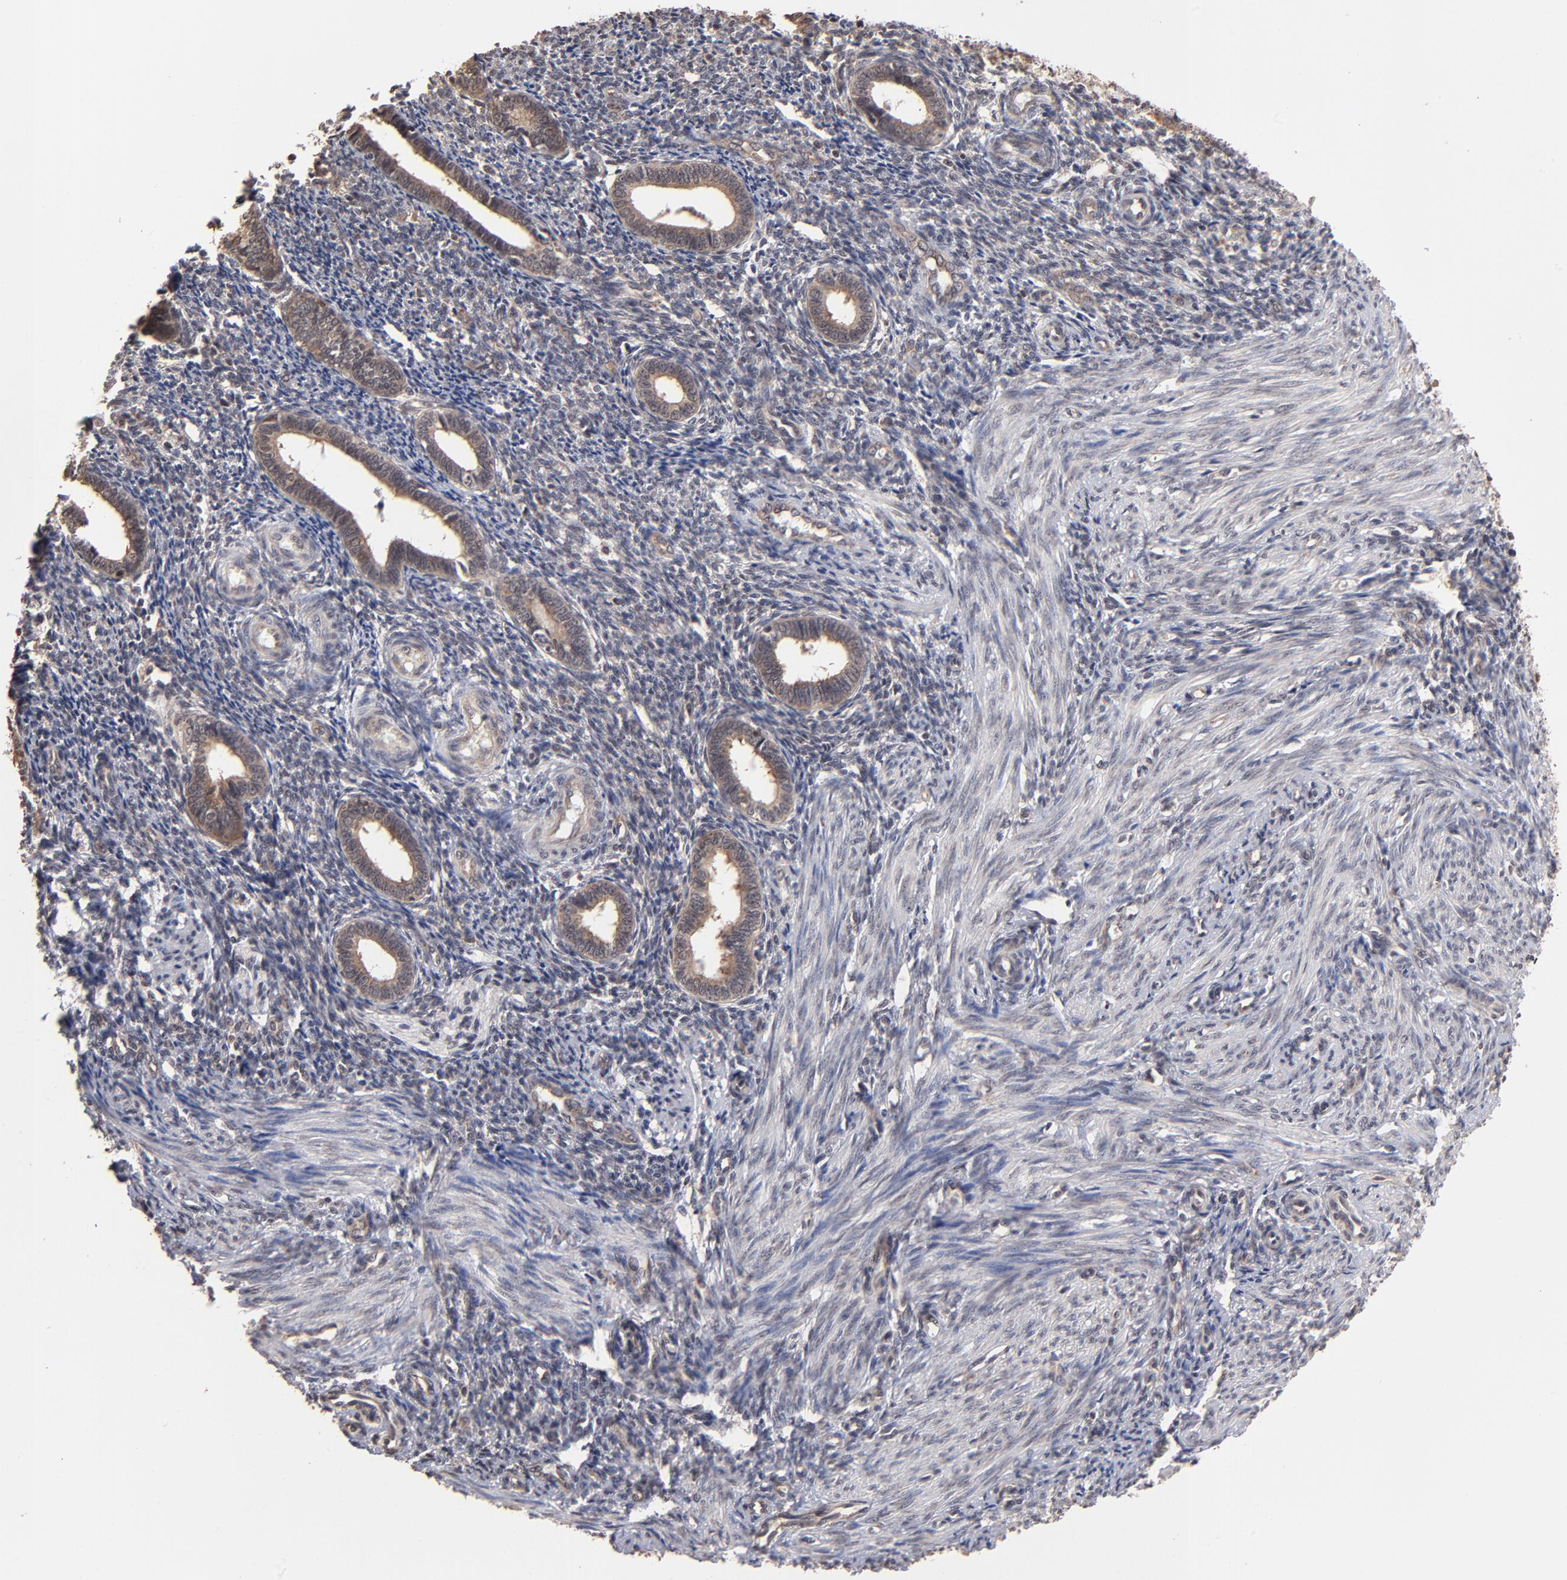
{"staining": {"intensity": "weak", "quantity": ">75%", "location": "cytoplasmic/membranous"}, "tissue": "endometrium", "cell_type": "Cells in endometrial stroma", "image_type": "normal", "snomed": [{"axis": "morphology", "description": "Normal tissue, NOS"}, {"axis": "topography", "description": "Endometrium"}], "caption": "This is an image of immunohistochemistry (IHC) staining of benign endometrium, which shows weak positivity in the cytoplasmic/membranous of cells in endometrial stroma.", "gene": "BRPF1", "patient": {"sex": "female", "age": 27}}